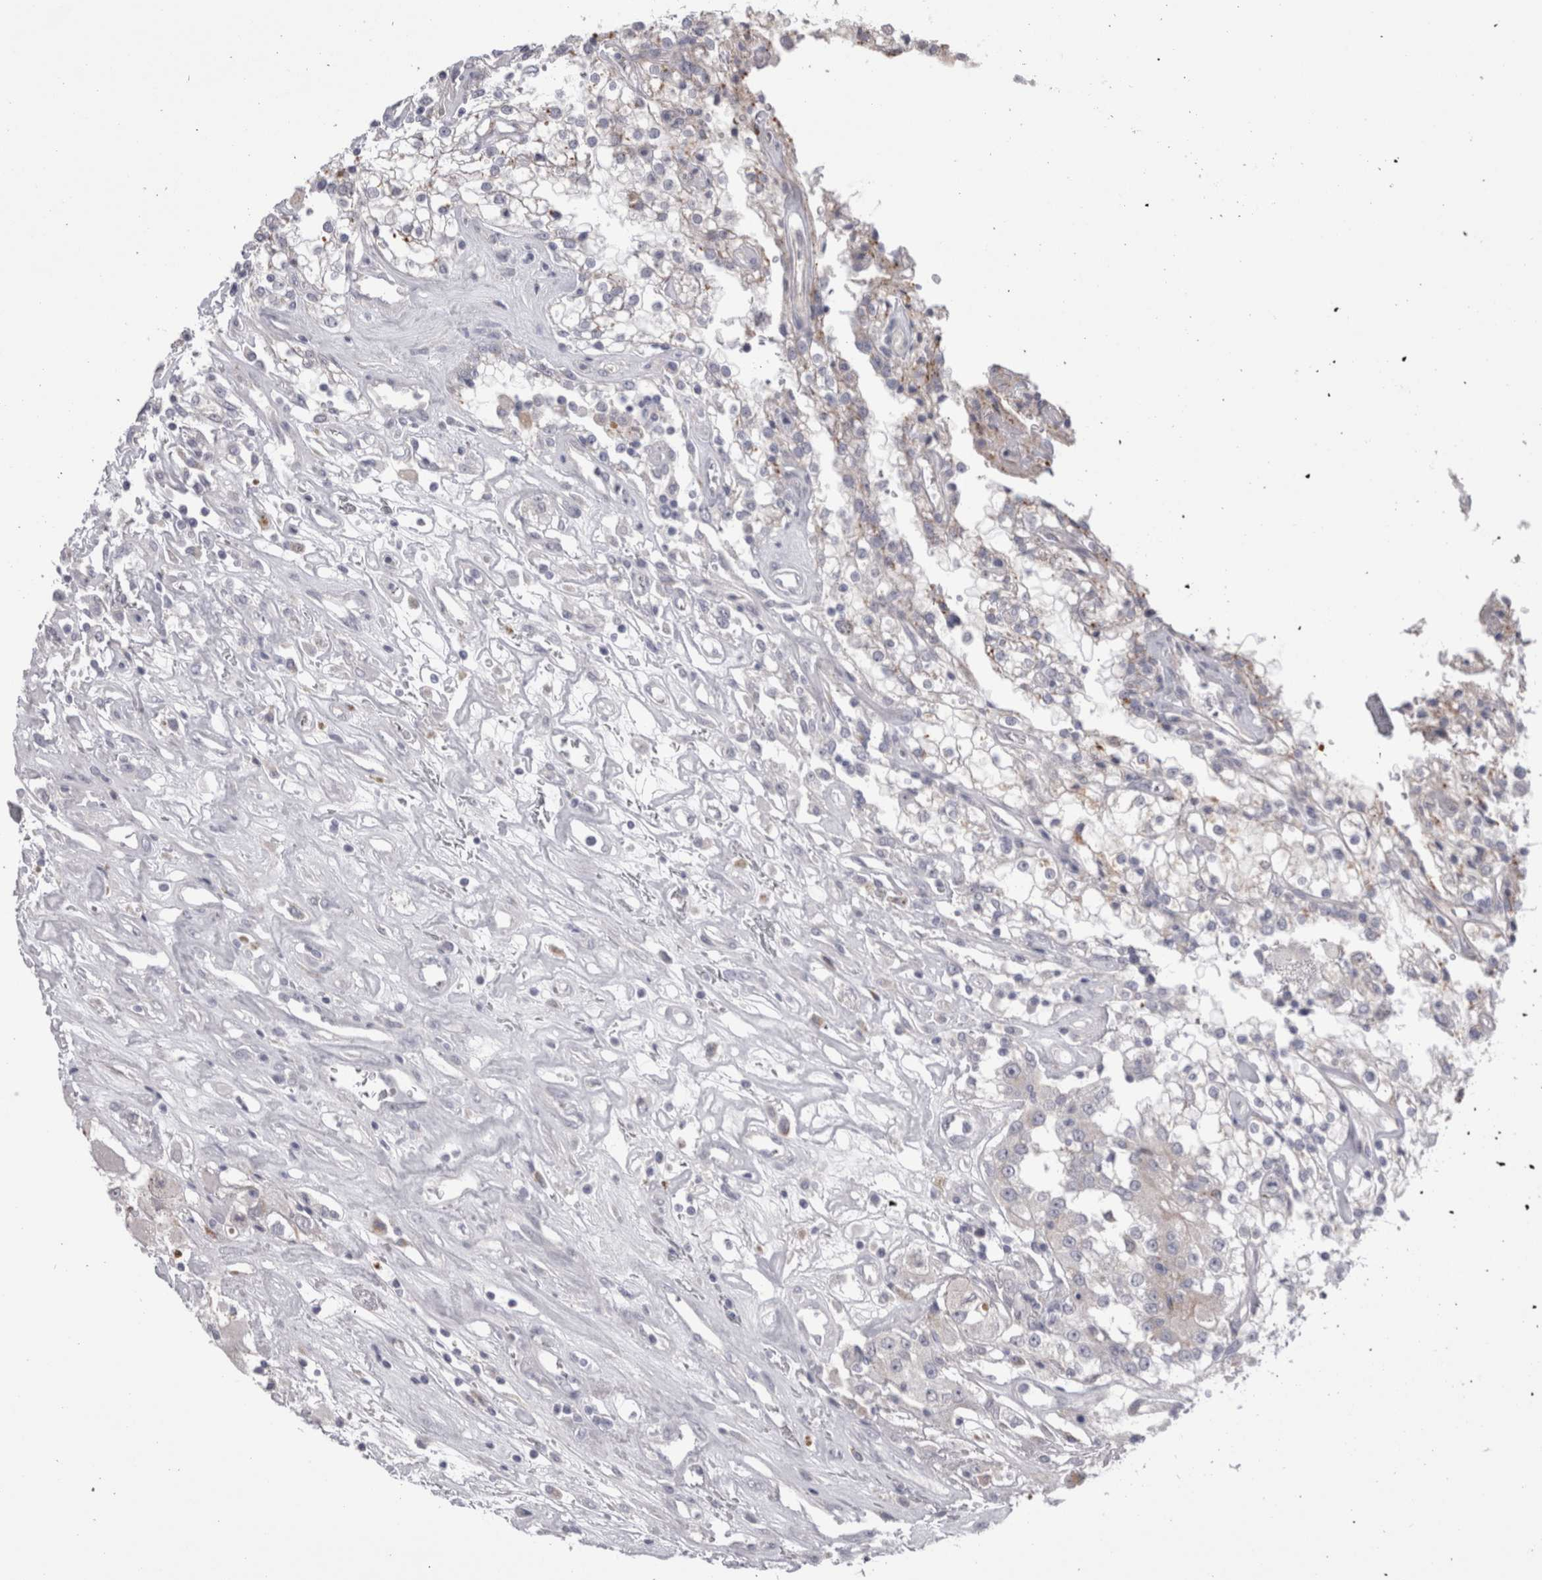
{"staining": {"intensity": "weak", "quantity": "<25%", "location": "cytoplasmic/membranous"}, "tissue": "renal cancer", "cell_type": "Tumor cells", "image_type": "cancer", "snomed": [{"axis": "morphology", "description": "Adenocarcinoma, NOS"}, {"axis": "topography", "description": "Kidney"}], "caption": "Immunohistochemistry of renal cancer displays no staining in tumor cells.", "gene": "EPDR1", "patient": {"sex": "female", "age": 52}}